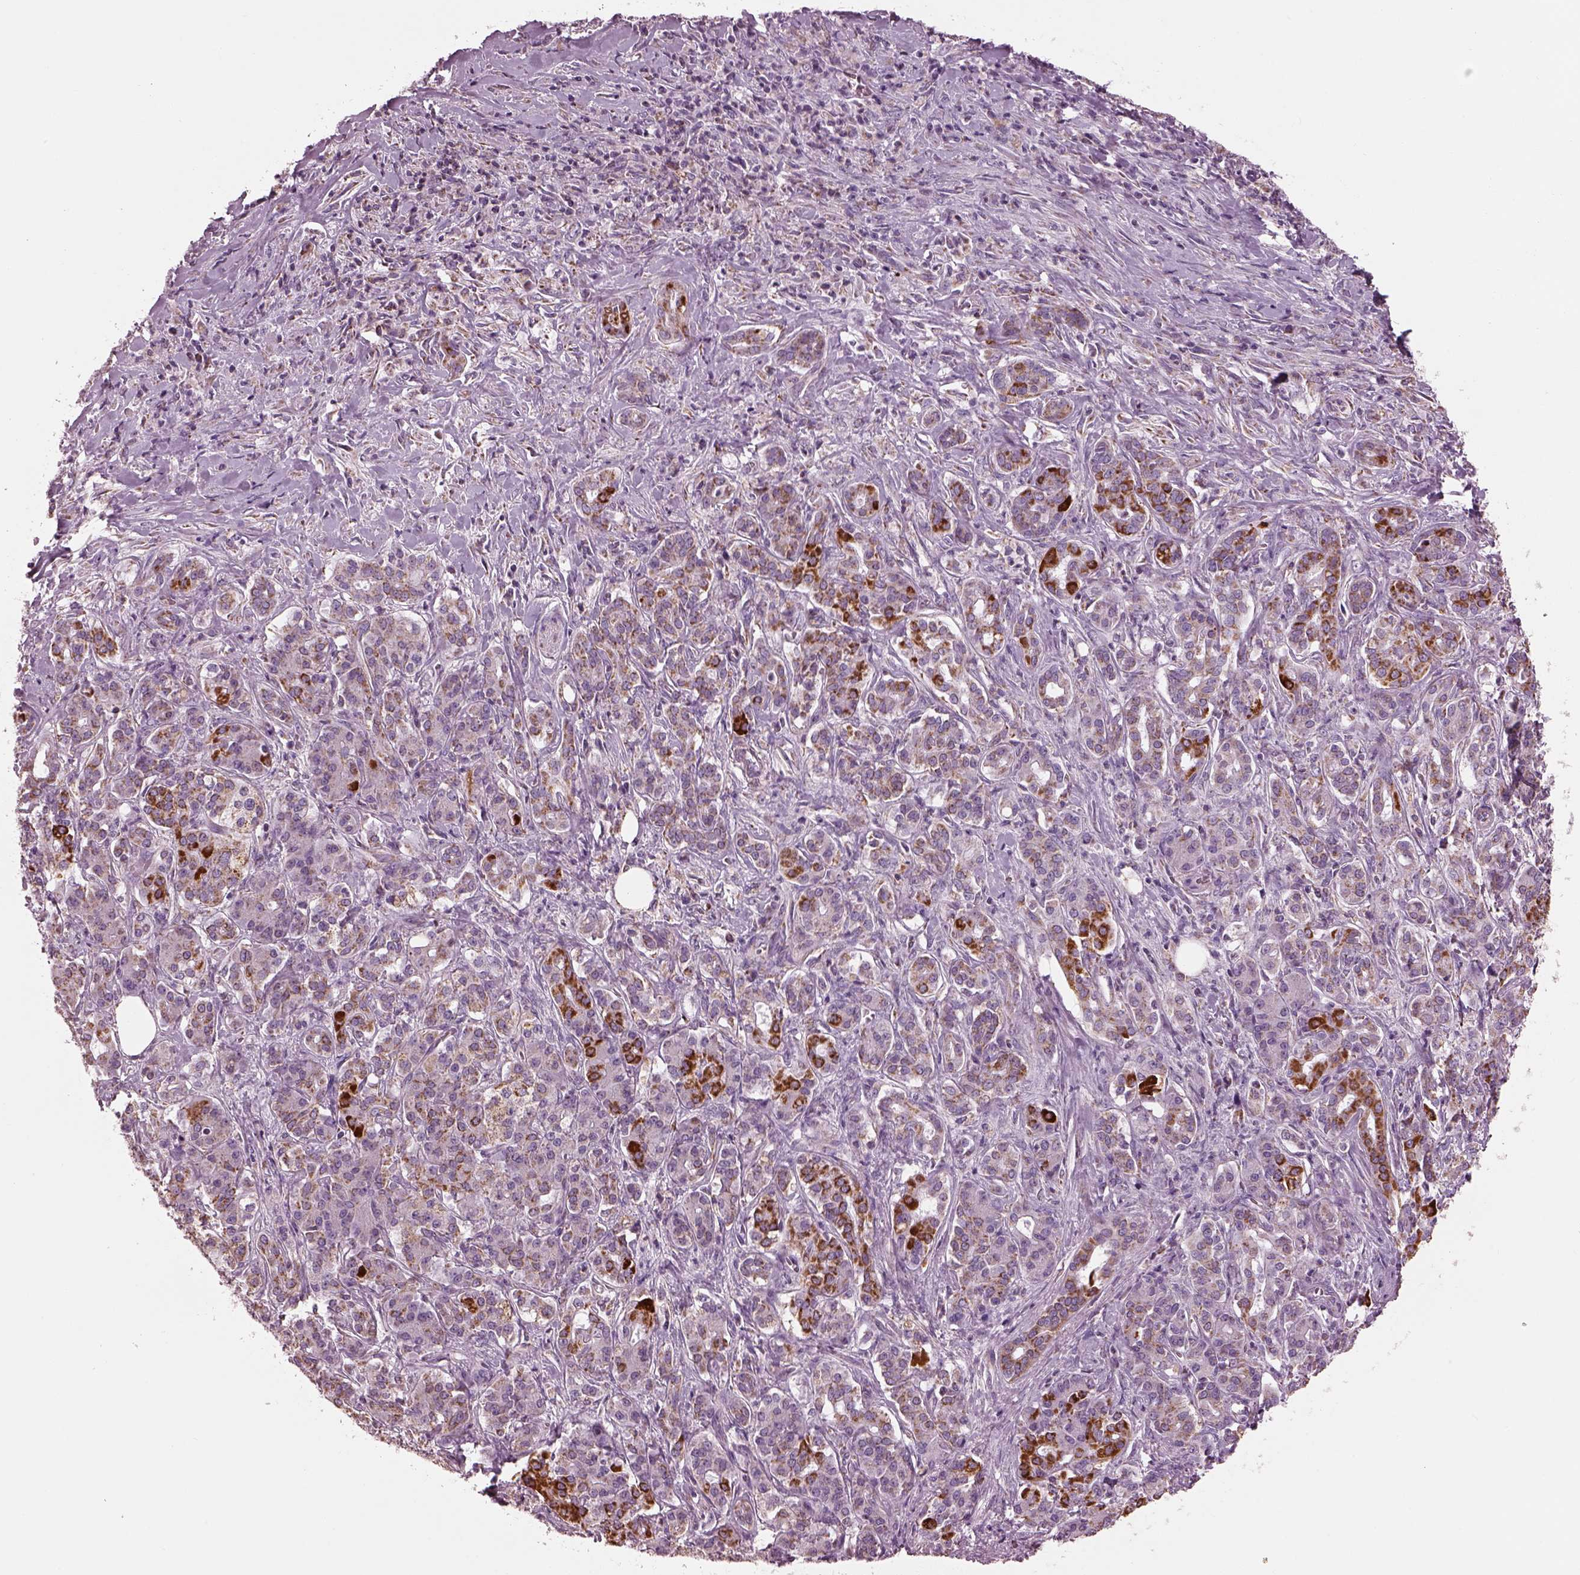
{"staining": {"intensity": "strong", "quantity": "<25%", "location": "cytoplasmic/membranous"}, "tissue": "pancreatic cancer", "cell_type": "Tumor cells", "image_type": "cancer", "snomed": [{"axis": "morphology", "description": "Normal tissue, NOS"}, {"axis": "morphology", "description": "Inflammation, NOS"}, {"axis": "morphology", "description": "Adenocarcinoma, NOS"}, {"axis": "topography", "description": "Pancreas"}], "caption": "Tumor cells reveal strong cytoplasmic/membranous positivity in approximately <25% of cells in pancreatic cancer.", "gene": "ATP5MF", "patient": {"sex": "male", "age": 57}}